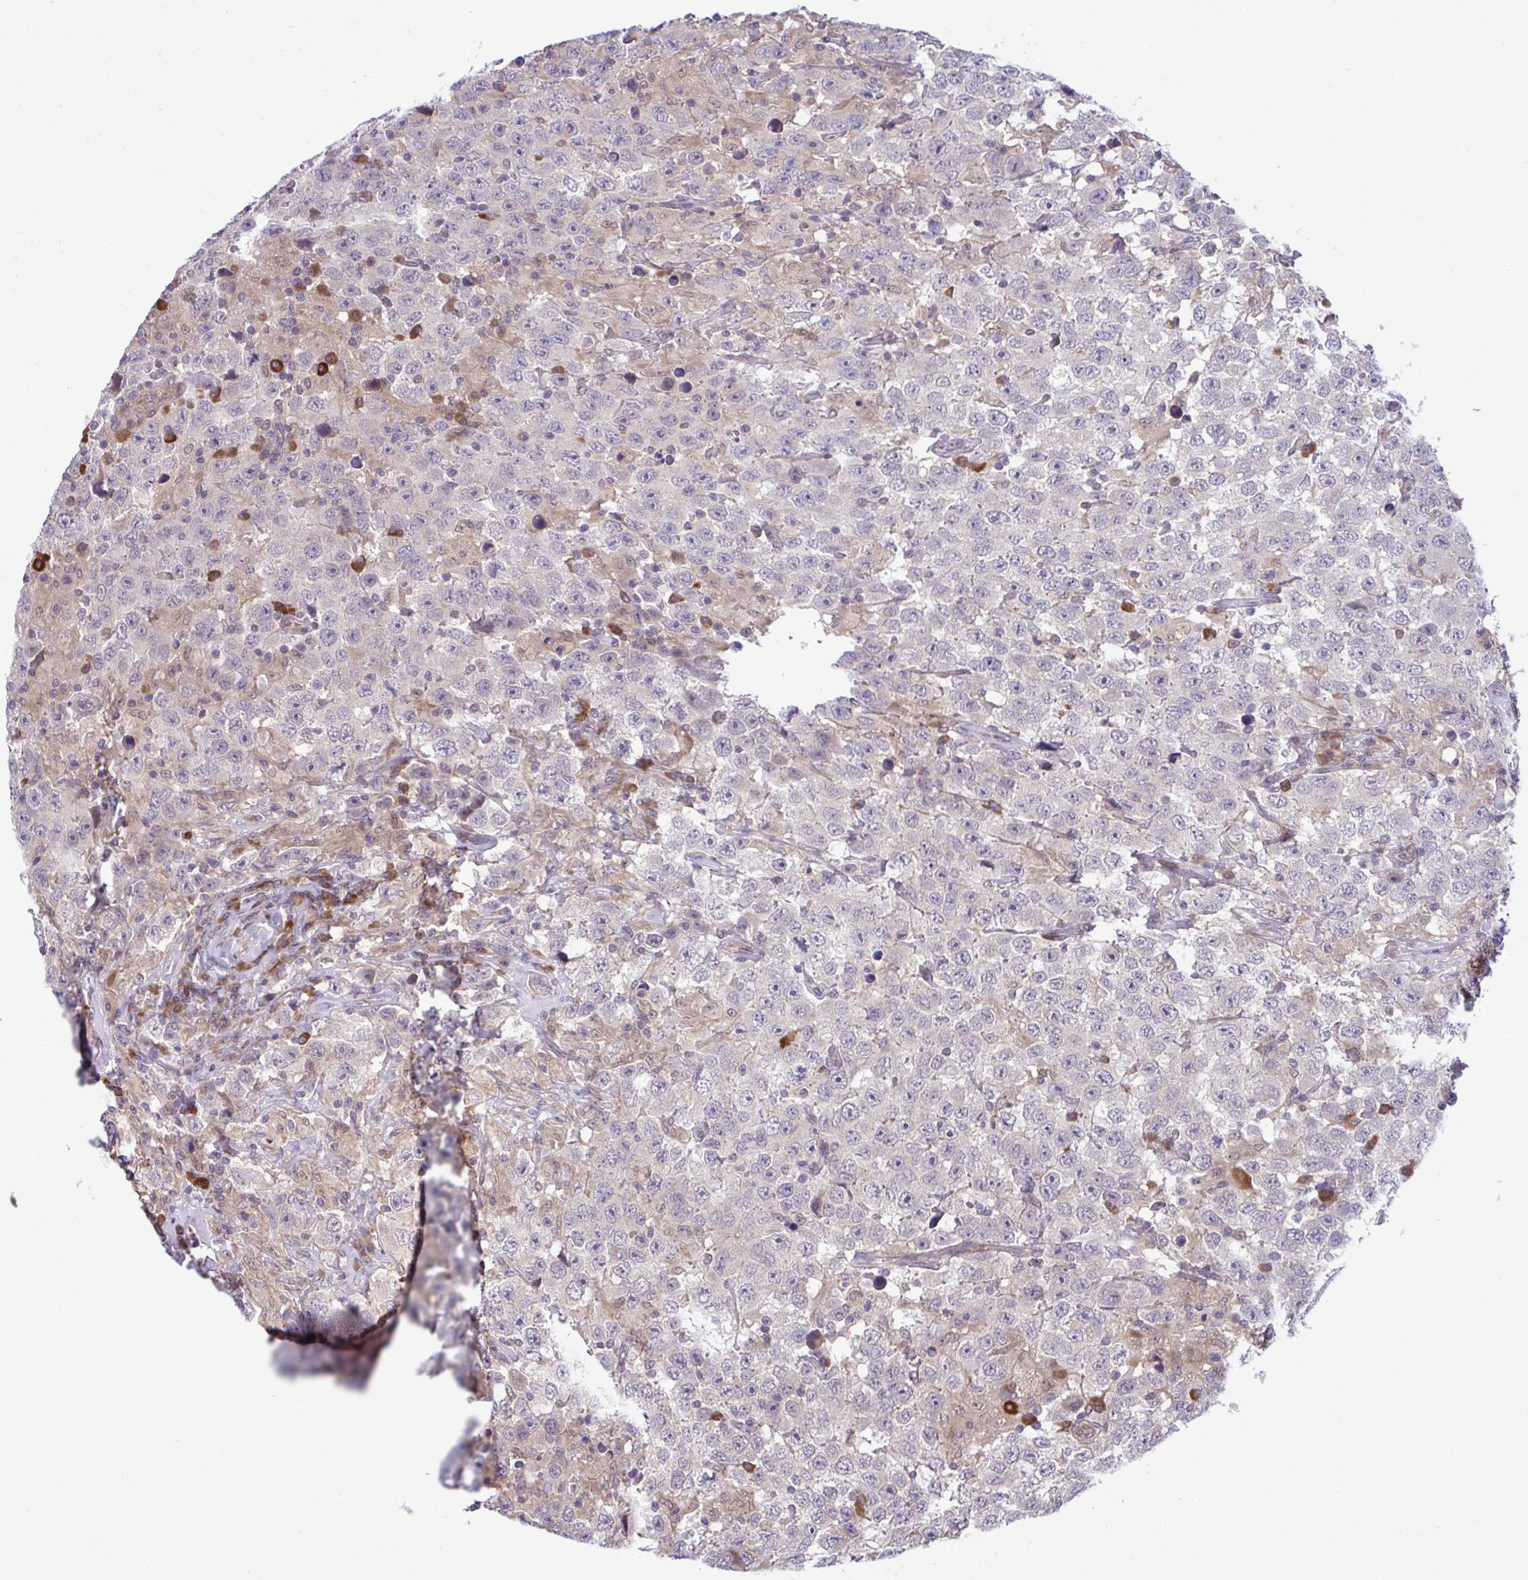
{"staining": {"intensity": "negative", "quantity": "none", "location": "none"}, "tissue": "testis cancer", "cell_type": "Tumor cells", "image_type": "cancer", "snomed": [{"axis": "morphology", "description": "Seminoma, NOS"}, {"axis": "topography", "description": "Testis"}], "caption": "Testis cancer (seminoma) stained for a protein using immunohistochemistry (IHC) reveals no staining tumor cells.", "gene": "CMPK1", "patient": {"sex": "male", "age": 41}}